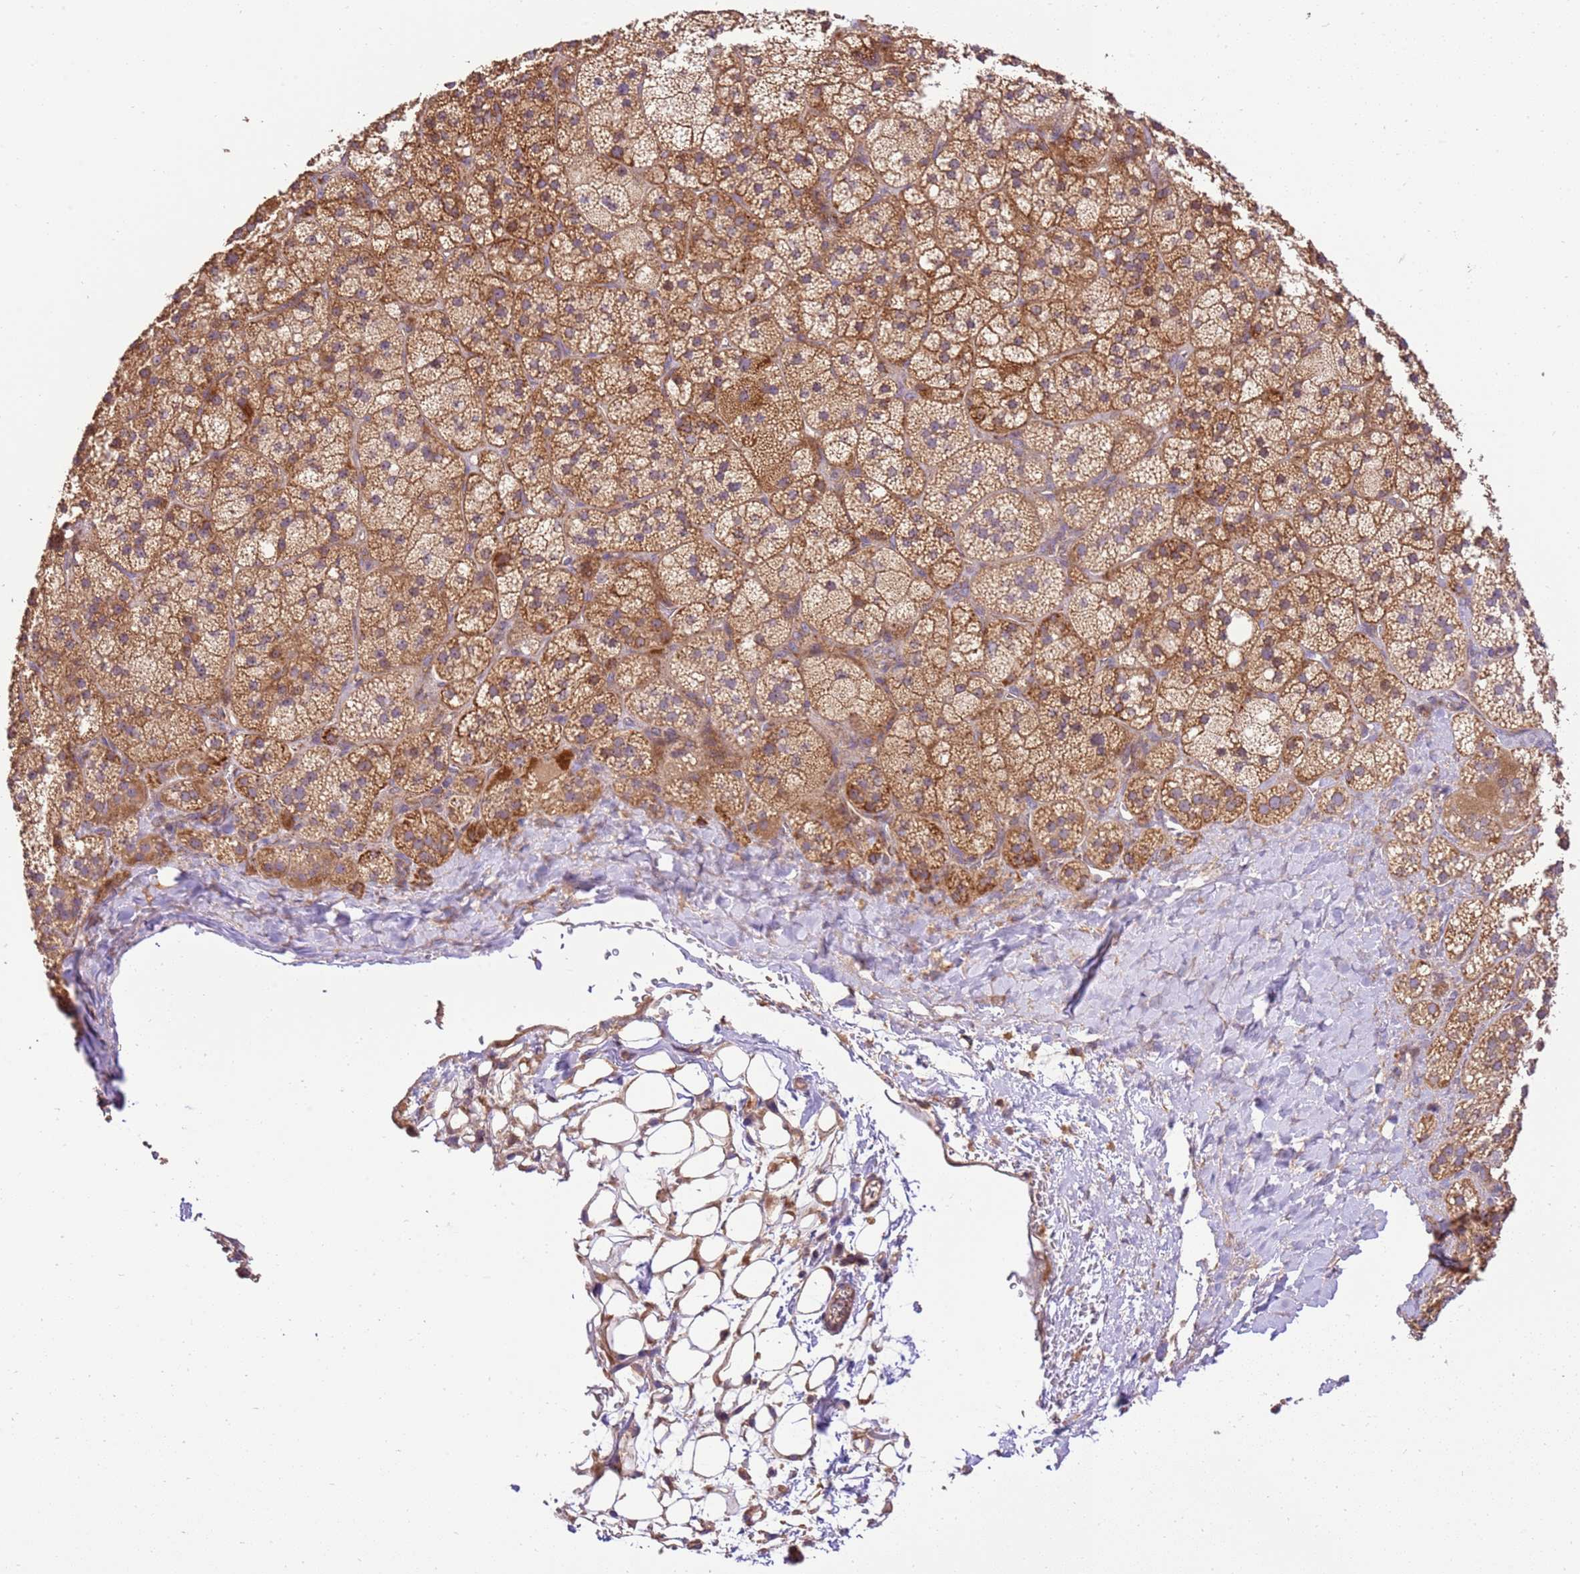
{"staining": {"intensity": "strong", "quantity": ">75%", "location": "cytoplasmic/membranous"}, "tissue": "adrenal gland", "cell_type": "Glandular cells", "image_type": "normal", "snomed": [{"axis": "morphology", "description": "Normal tissue, NOS"}, {"axis": "topography", "description": "Adrenal gland"}], "caption": "Brown immunohistochemical staining in unremarkable adrenal gland exhibits strong cytoplasmic/membranous staining in approximately >75% of glandular cells. The protein is stained brown, and the nuclei are stained in blue (DAB IHC with brightfield microscopy, high magnification).", "gene": "SPATA2L", "patient": {"sex": "male", "age": 61}}